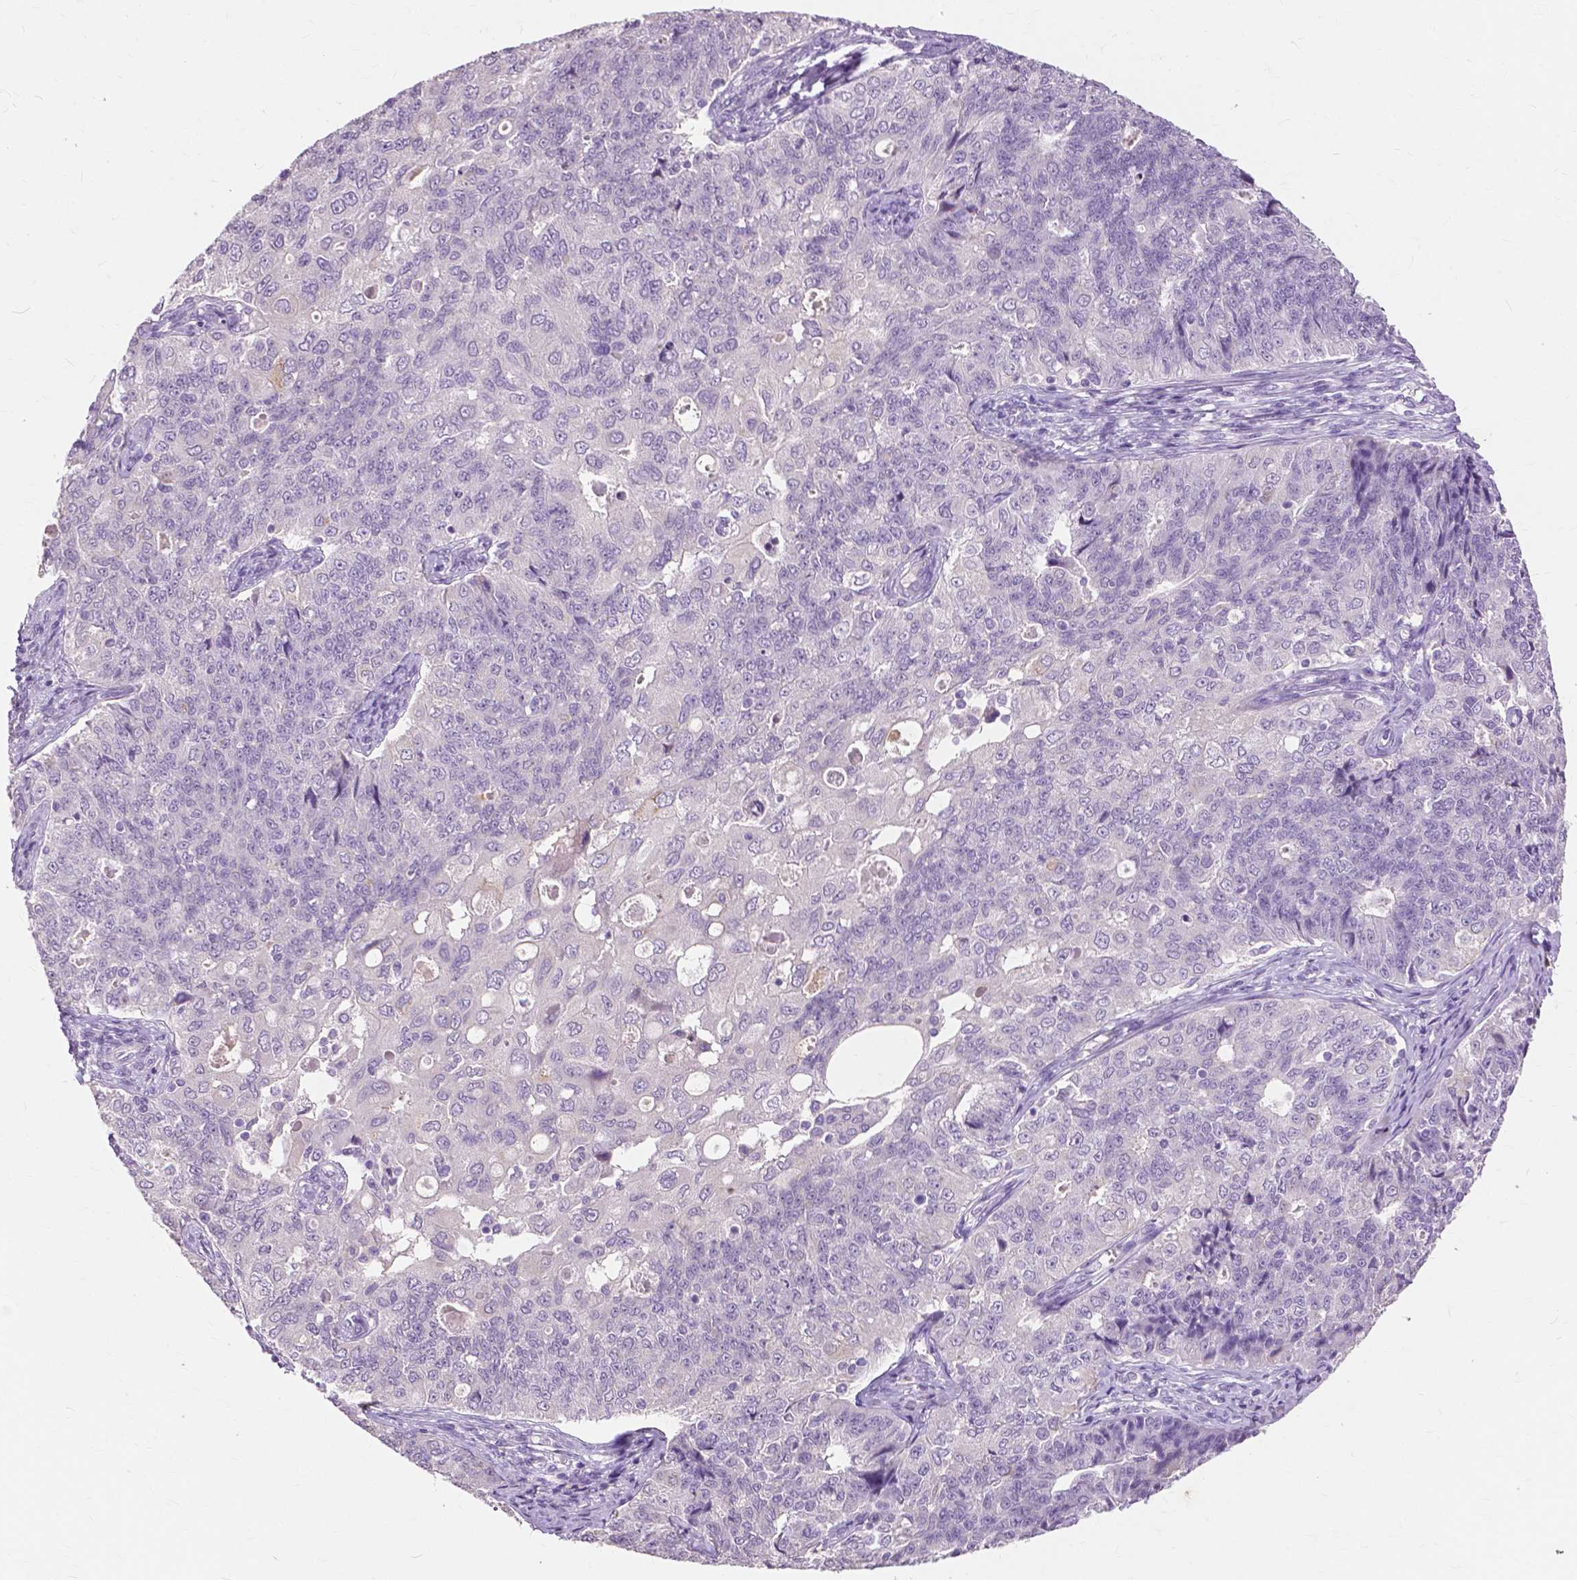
{"staining": {"intensity": "negative", "quantity": "none", "location": "none"}, "tissue": "endometrial cancer", "cell_type": "Tumor cells", "image_type": "cancer", "snomed": [{"axis": "morphology", "description": "Adenocarcinoma, NOS"}, {"axis": "topography", "description": "Endometrium"}], "caption": "This photomicrograph is of endometrial cancer stained with immunohistochemistry to label a protein in brown with the nuclei are counter-stained blue. There is no positivity in tumor cells.", "gene": "CXCR2", "patient": {"sex": "female", "age": 43}}